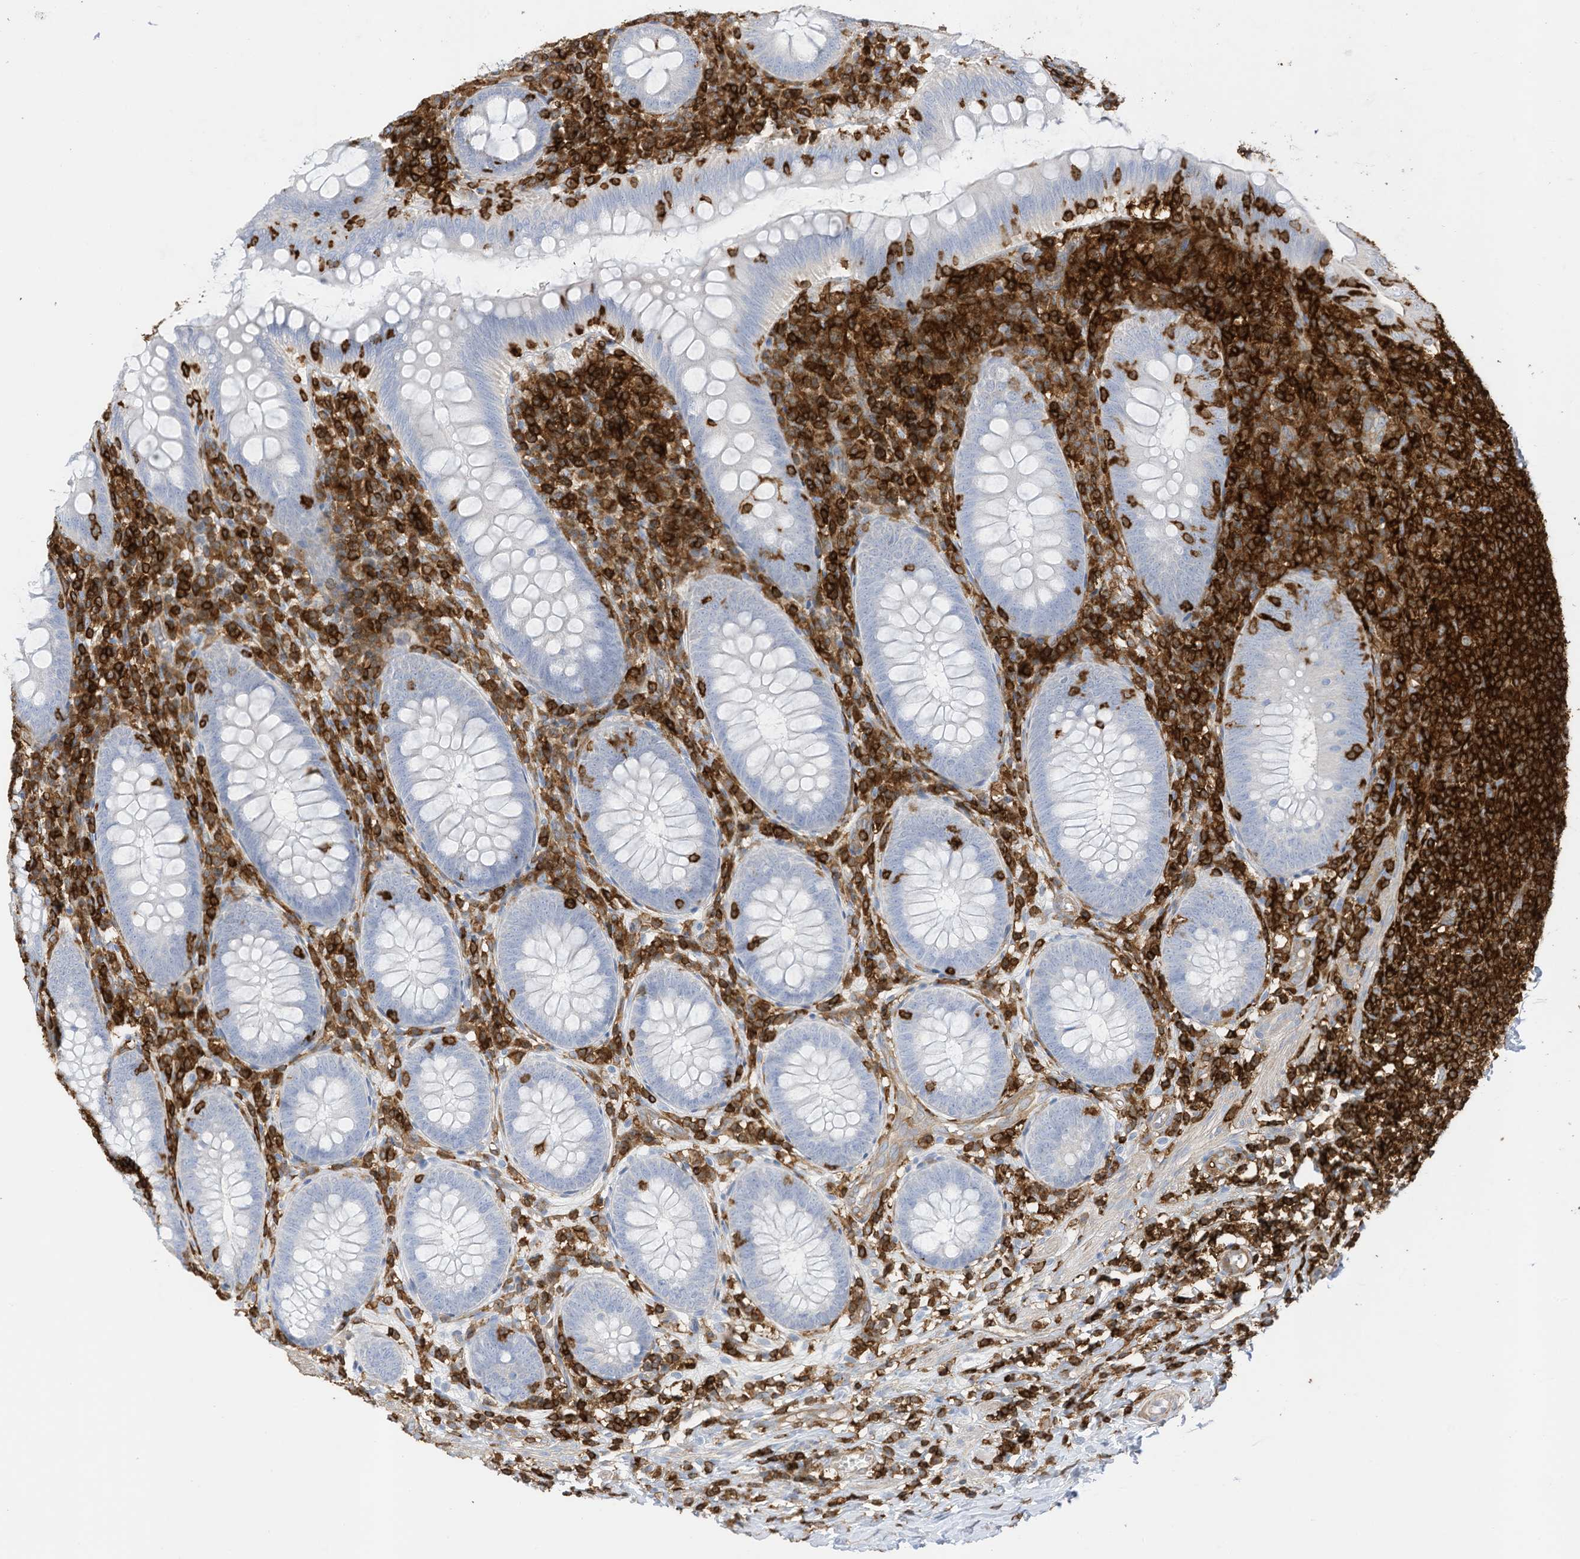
{"staining": {"intensity": "negative", "quantity": "none", "location": "none"}, "tissue": "appendix", "cell_type": "Glandular cells", "image_type": "normal", "snomed": [{"axis": "morphology", "description": "Normal tissue, NOS"}, {"axis": "topography", "description": "Appendix"}], "caption": "An immunohistochemistry (IHC) histopathology image of benign appendix is shown. There is no staining in glandular cells of appendix.", "gene": "ARHGAP25", "patient": {"sex": "male", "age": 14}}